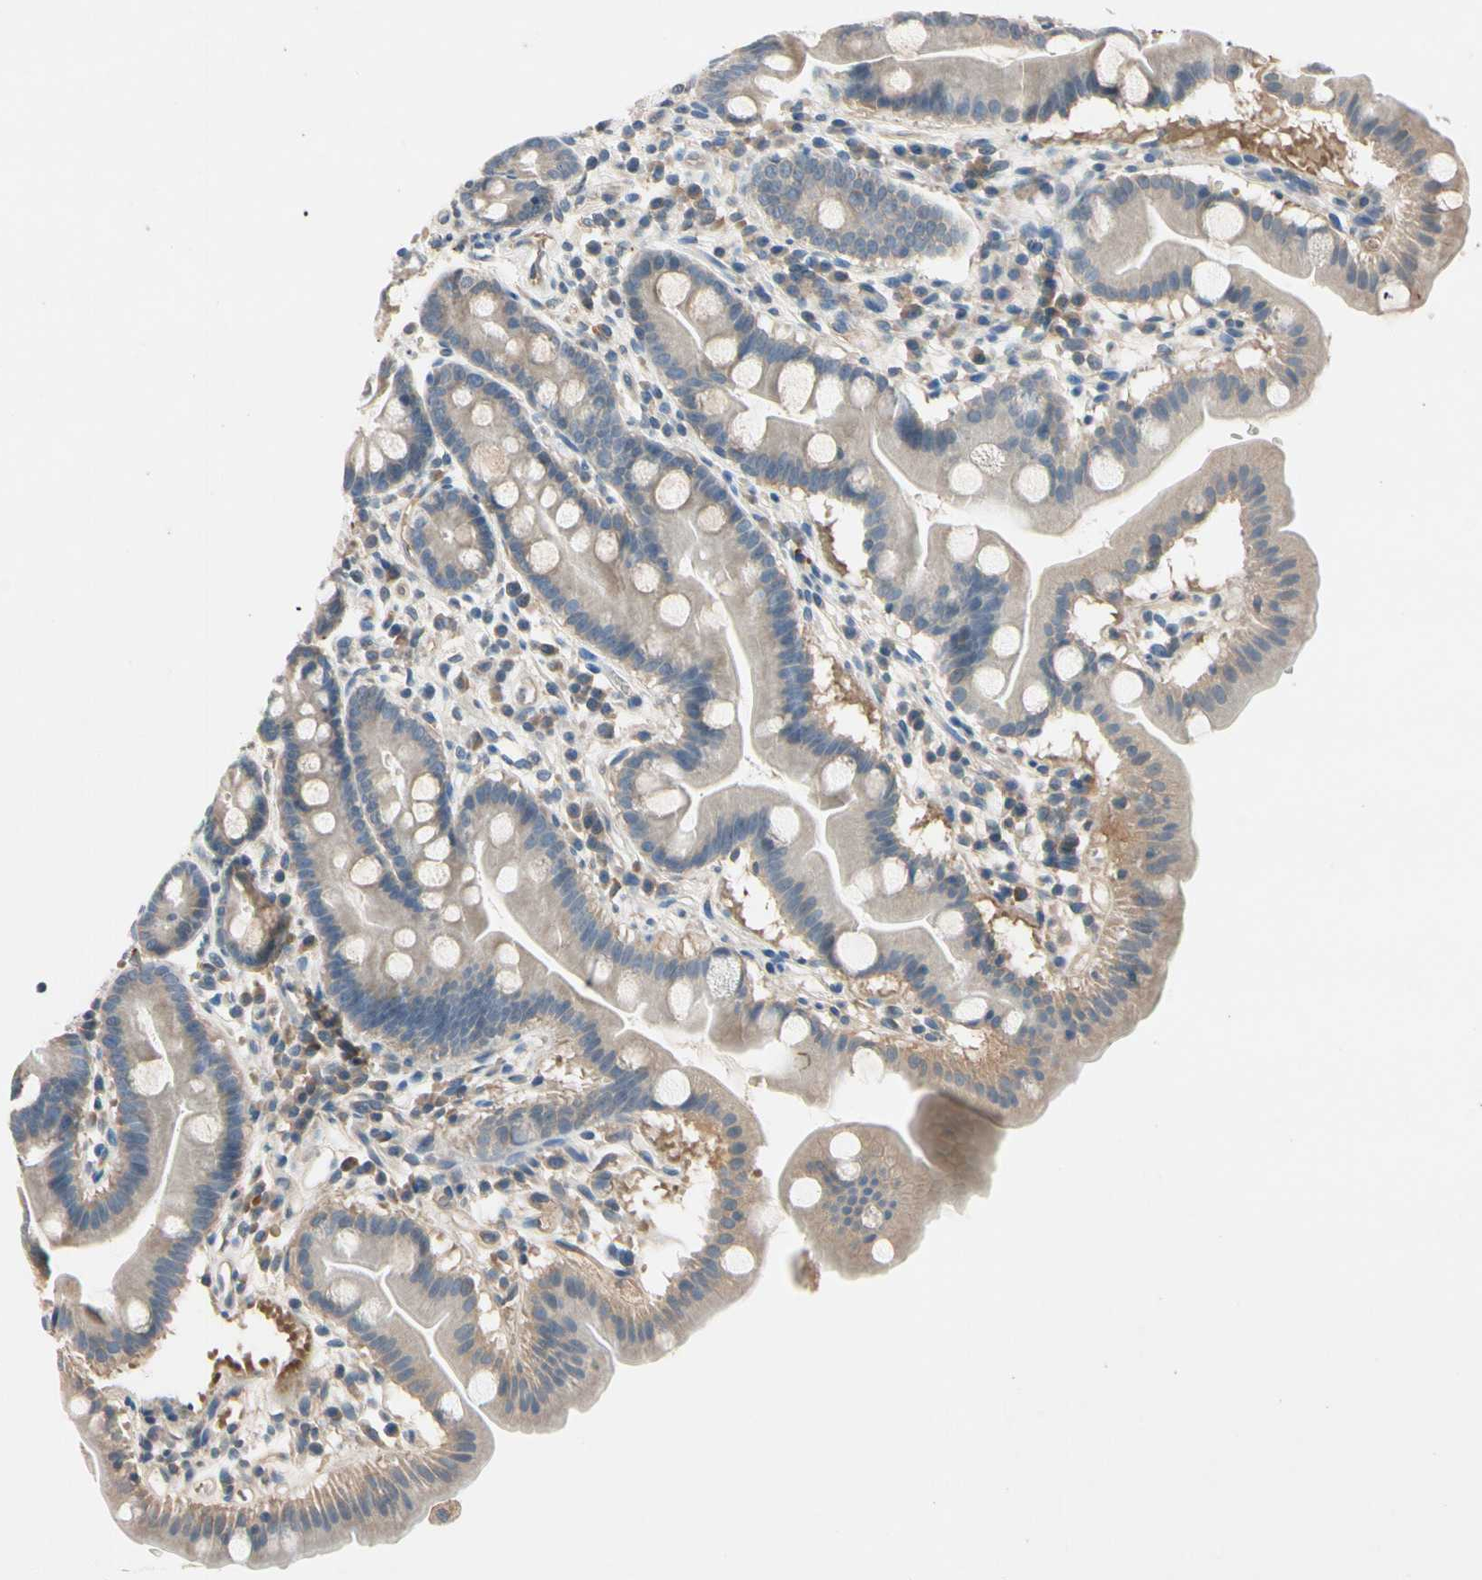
{"staining": {"intensity": "weak", "quantity": "<25%", "location": "cytoplasmic/membranous"}, "tissue": "duodenum", "cell_type": "Glandular cells", "image_type": "normal", "snomed": [{"axis": "morphology", "description": "Normal tissue, NOS"}, {"axis": "topography", "description": "Duodenum"}], "caption": "Human duodenum stained for a protein using immunohistochemistry (IHC) reveals no expression in glandular cells.", "gene": "IL1RL1", "patient": {"sex": "male", "age": 50}}